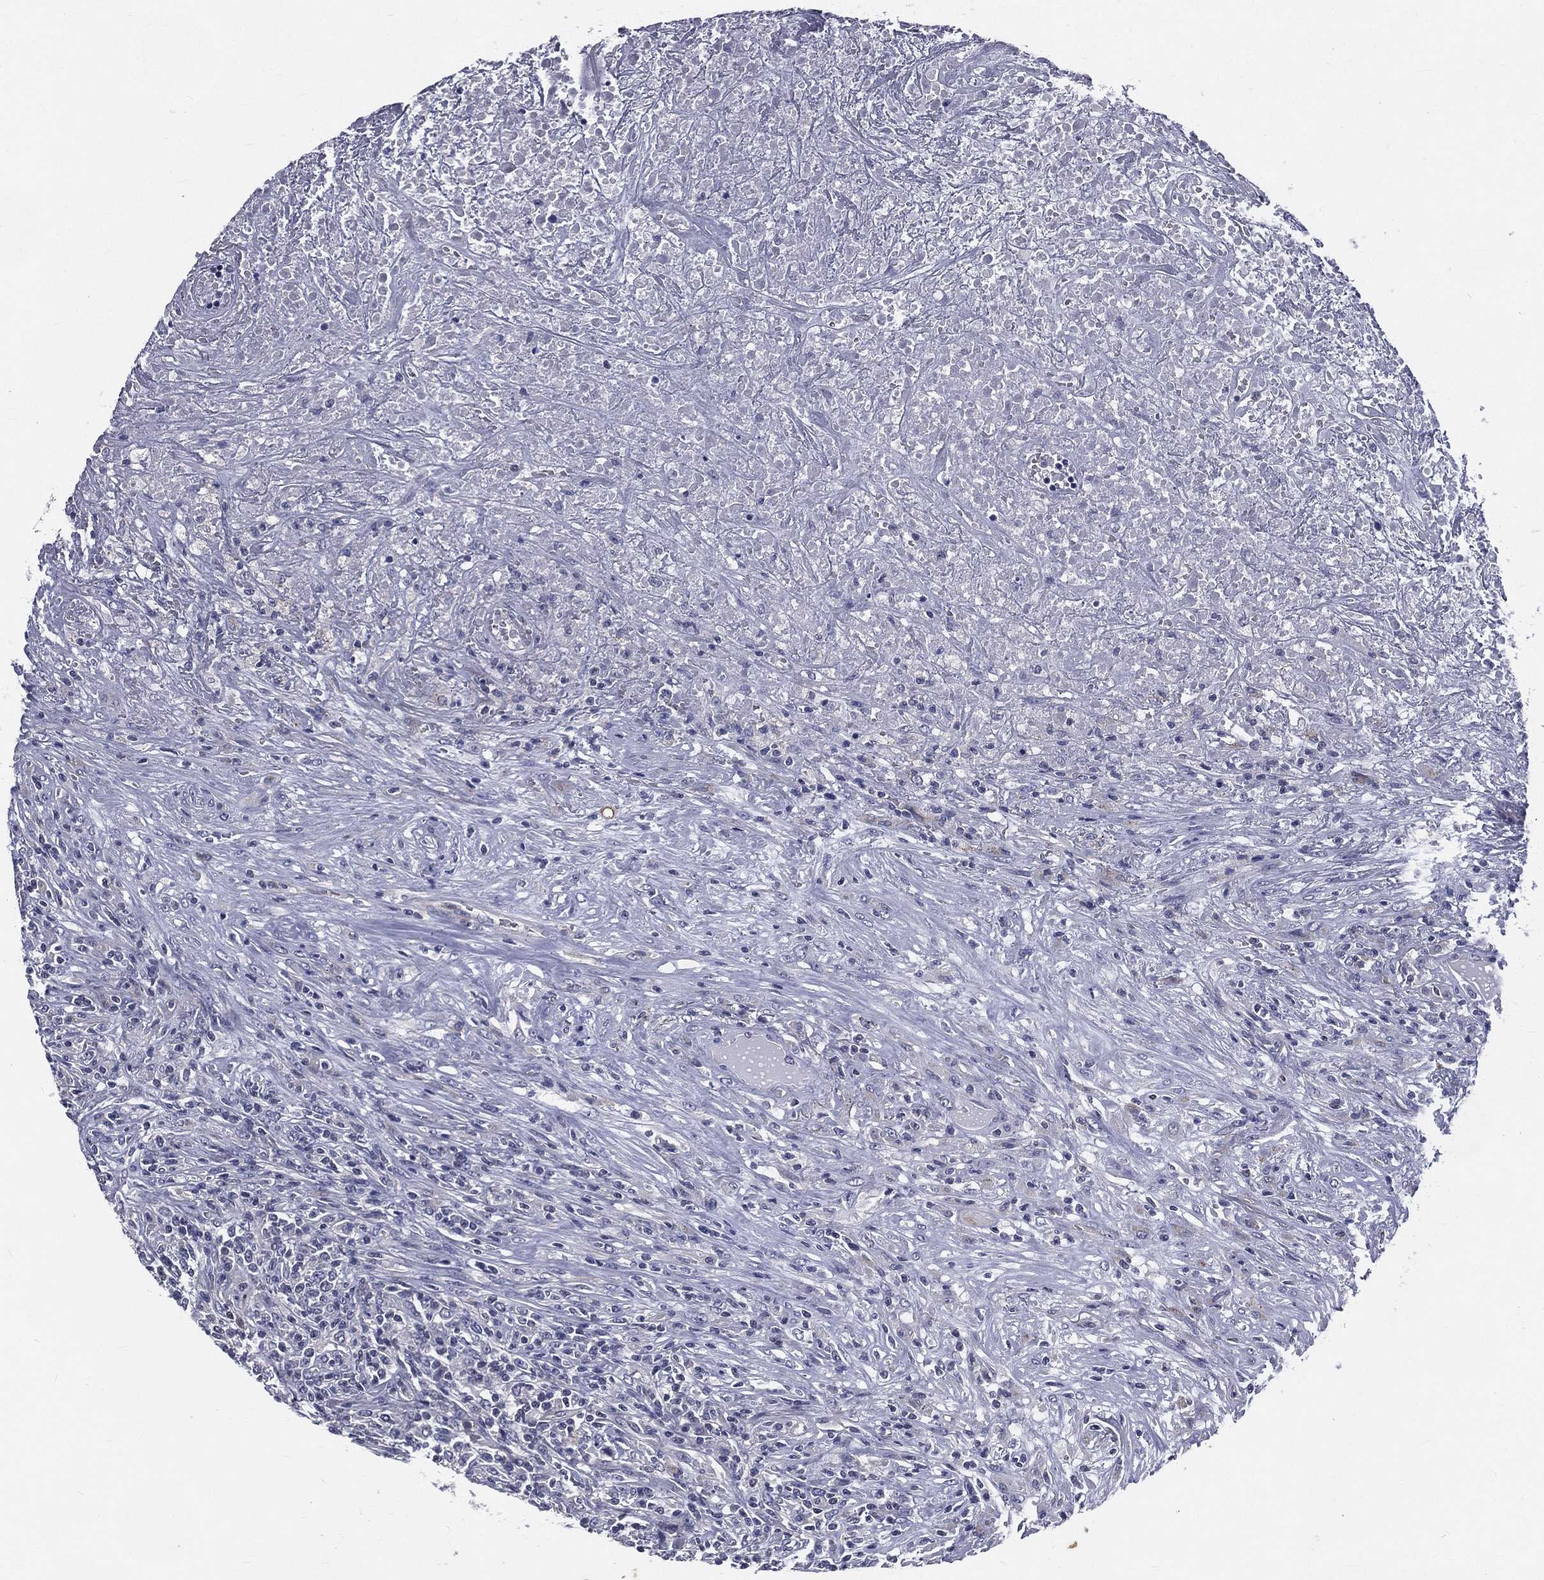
{"staining": {"intensity": "negative", "quantity": "none", "location": "none"}, "tissue": "lymphoma", "cell_type": "Tumor cells", "image_type": "cancer", "snomed": [{"axis": "morphology", "description": "Malignant lymphoma, non-Hodgkin's type, High grade"}, {"axis": "topography", "description": "Lung"}], "caption": "Photomicrograph shows no significant protein expression in tumor cells of malignant lymphoma, non-Hodgkin's type (high-grade).", "gene": "IFT27", "patient": {"sex": "male", "age": 79}}